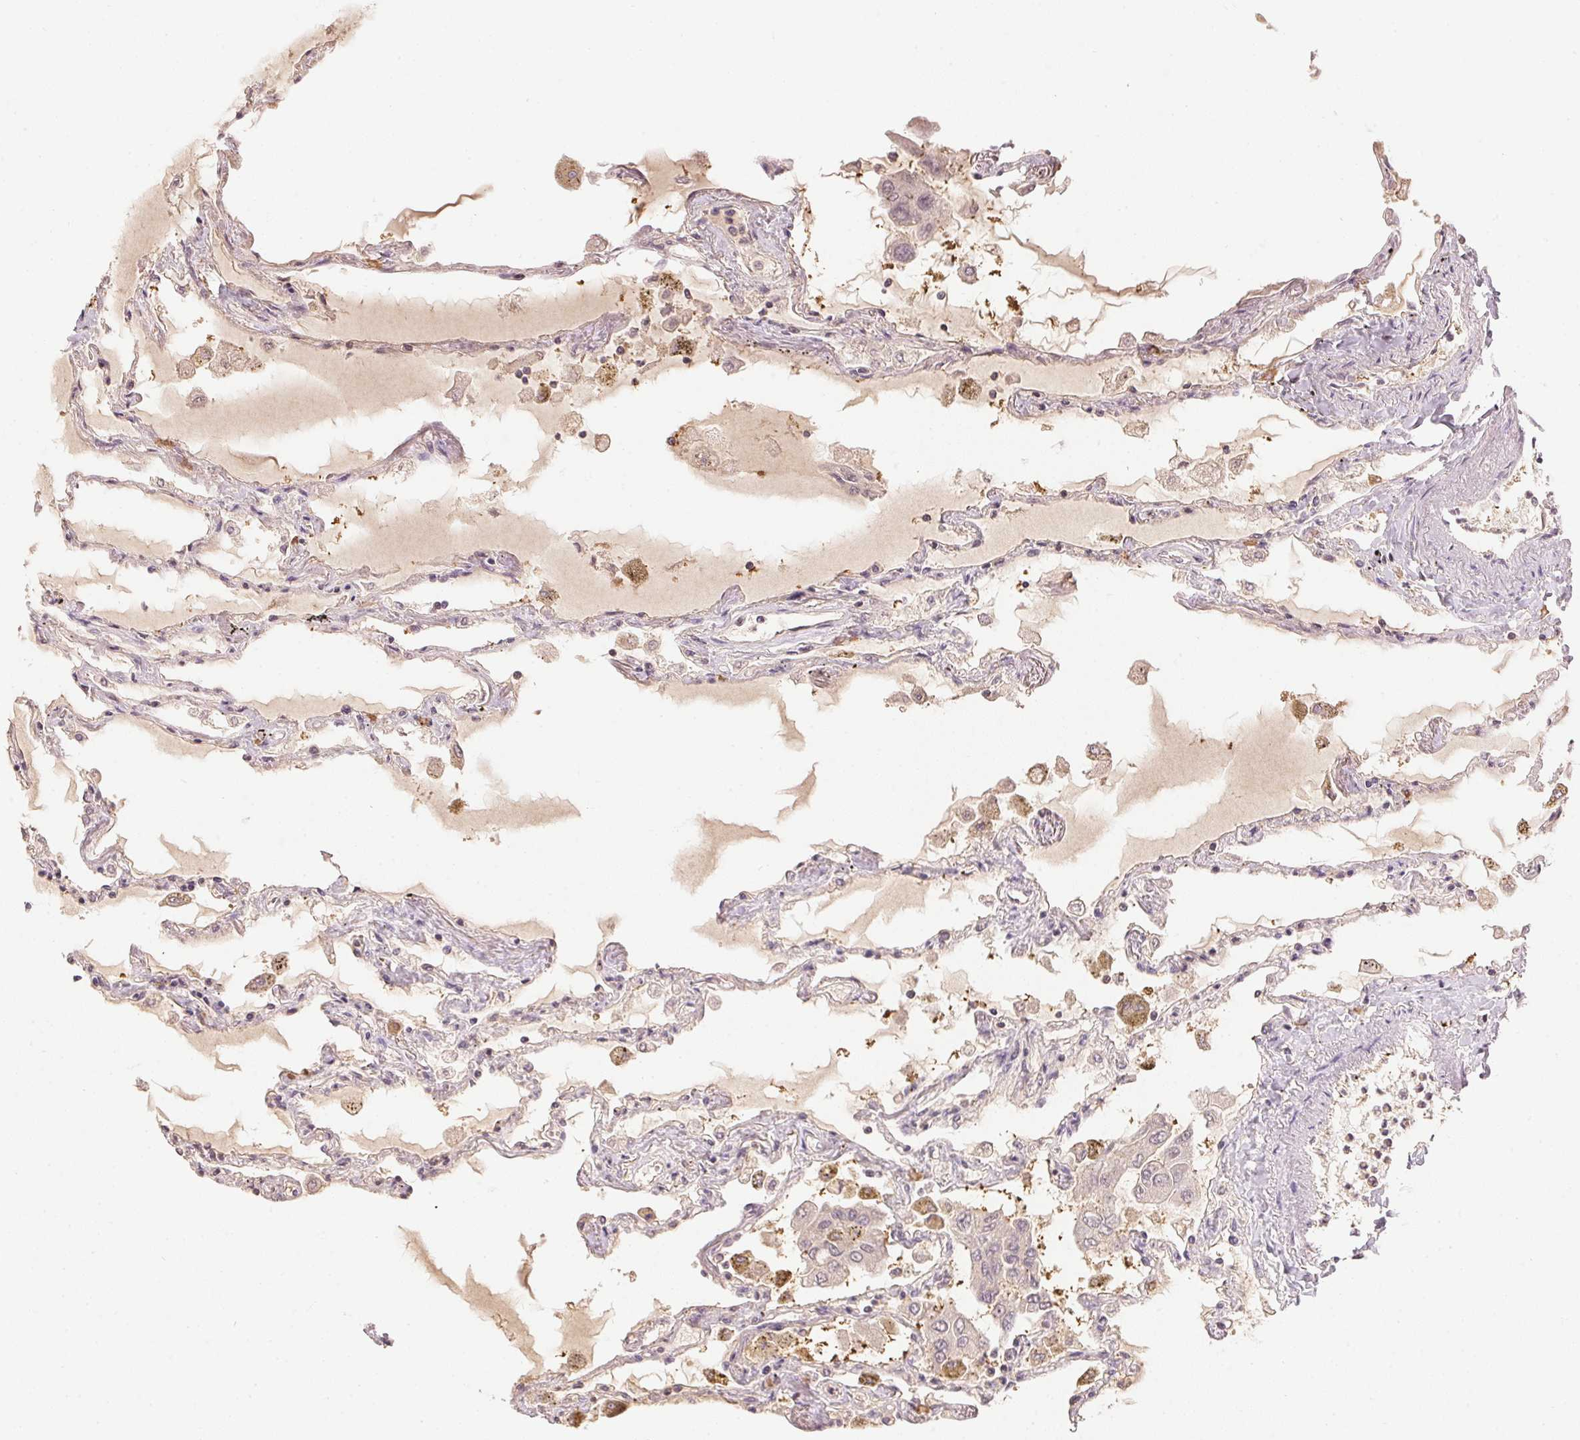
{"staining": {"intensity": "moderate", "quantity": "<25%", "location": "nuclear"}, "tissue": "lung", "cell_type": "Alveolar cells", "image_type": "normal", "snomed": [{"axis": "morphology", "description": "Normal tissue, NOS"}, {"axis": "morphology", "description": "Adenocarcinoma, NOS"}, {"axis": "topography", "description": "Cartilage tissue"}, {"axis": "topography", "description": "Lung"}], "caption": "Immunohistochemical staining of normal human lung displays low levels of moderate nuclear expression in approximately <25% of alveolar cells.", "gene": "TPI1", "patient": {"sex": "female", "age": 67}}